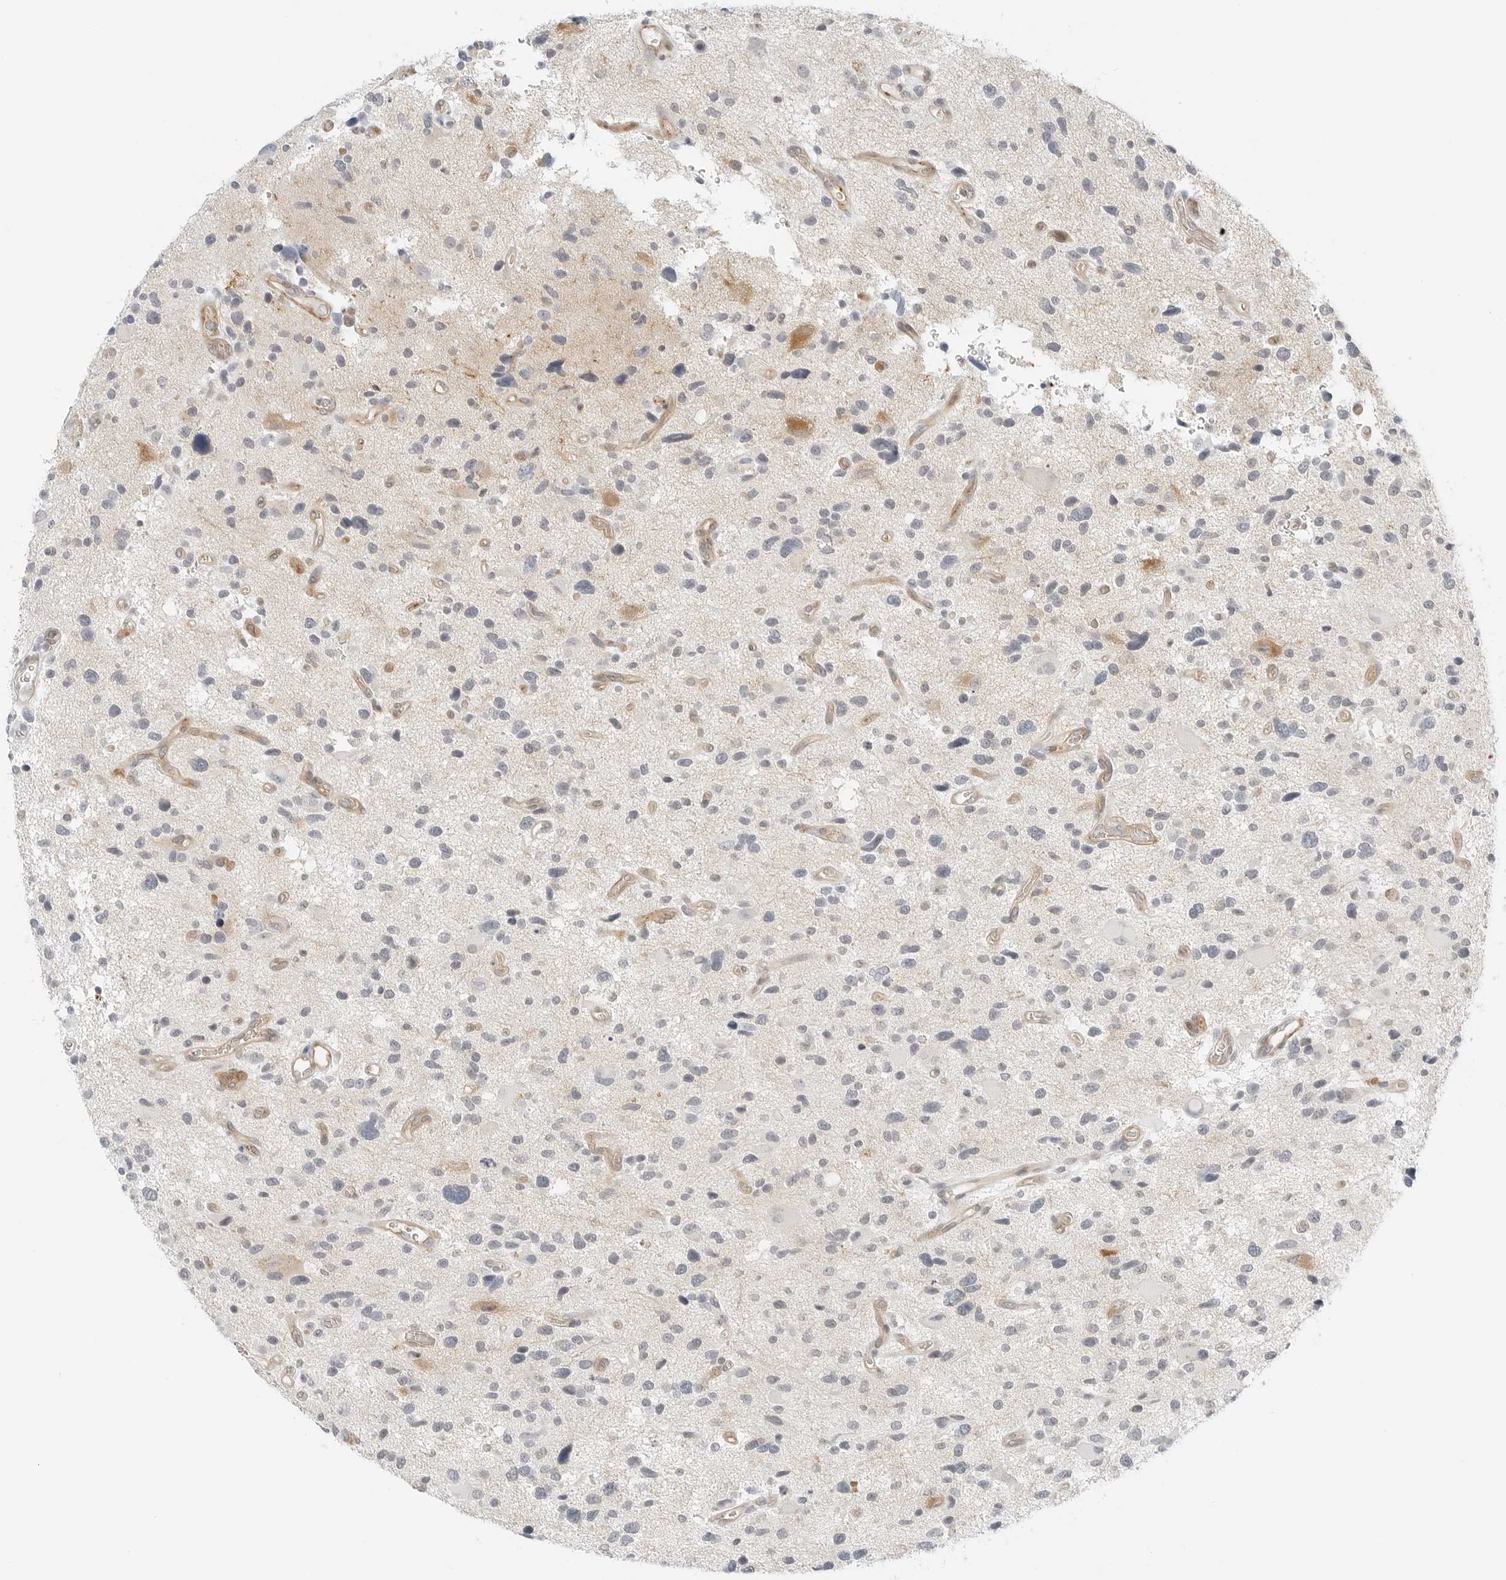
{"staining": {"intensity": "negative", "quantity": "none", "location": "none"}, "tissue": "glioma", "cell_type": "Tumor cells", "image_type": "cancer", "snomed": [{"axis": "morphology", "description": "Glioma, malignant, High grade"}, {"axis": "topography", "description": "Brain"}], "caption": "Malignant glioma (high-grade) was stained to show a protein in brown. There is no significant staining in tumor cells.", "gene": "IQCC", "patient": {"sex": "male", "age": 33}}